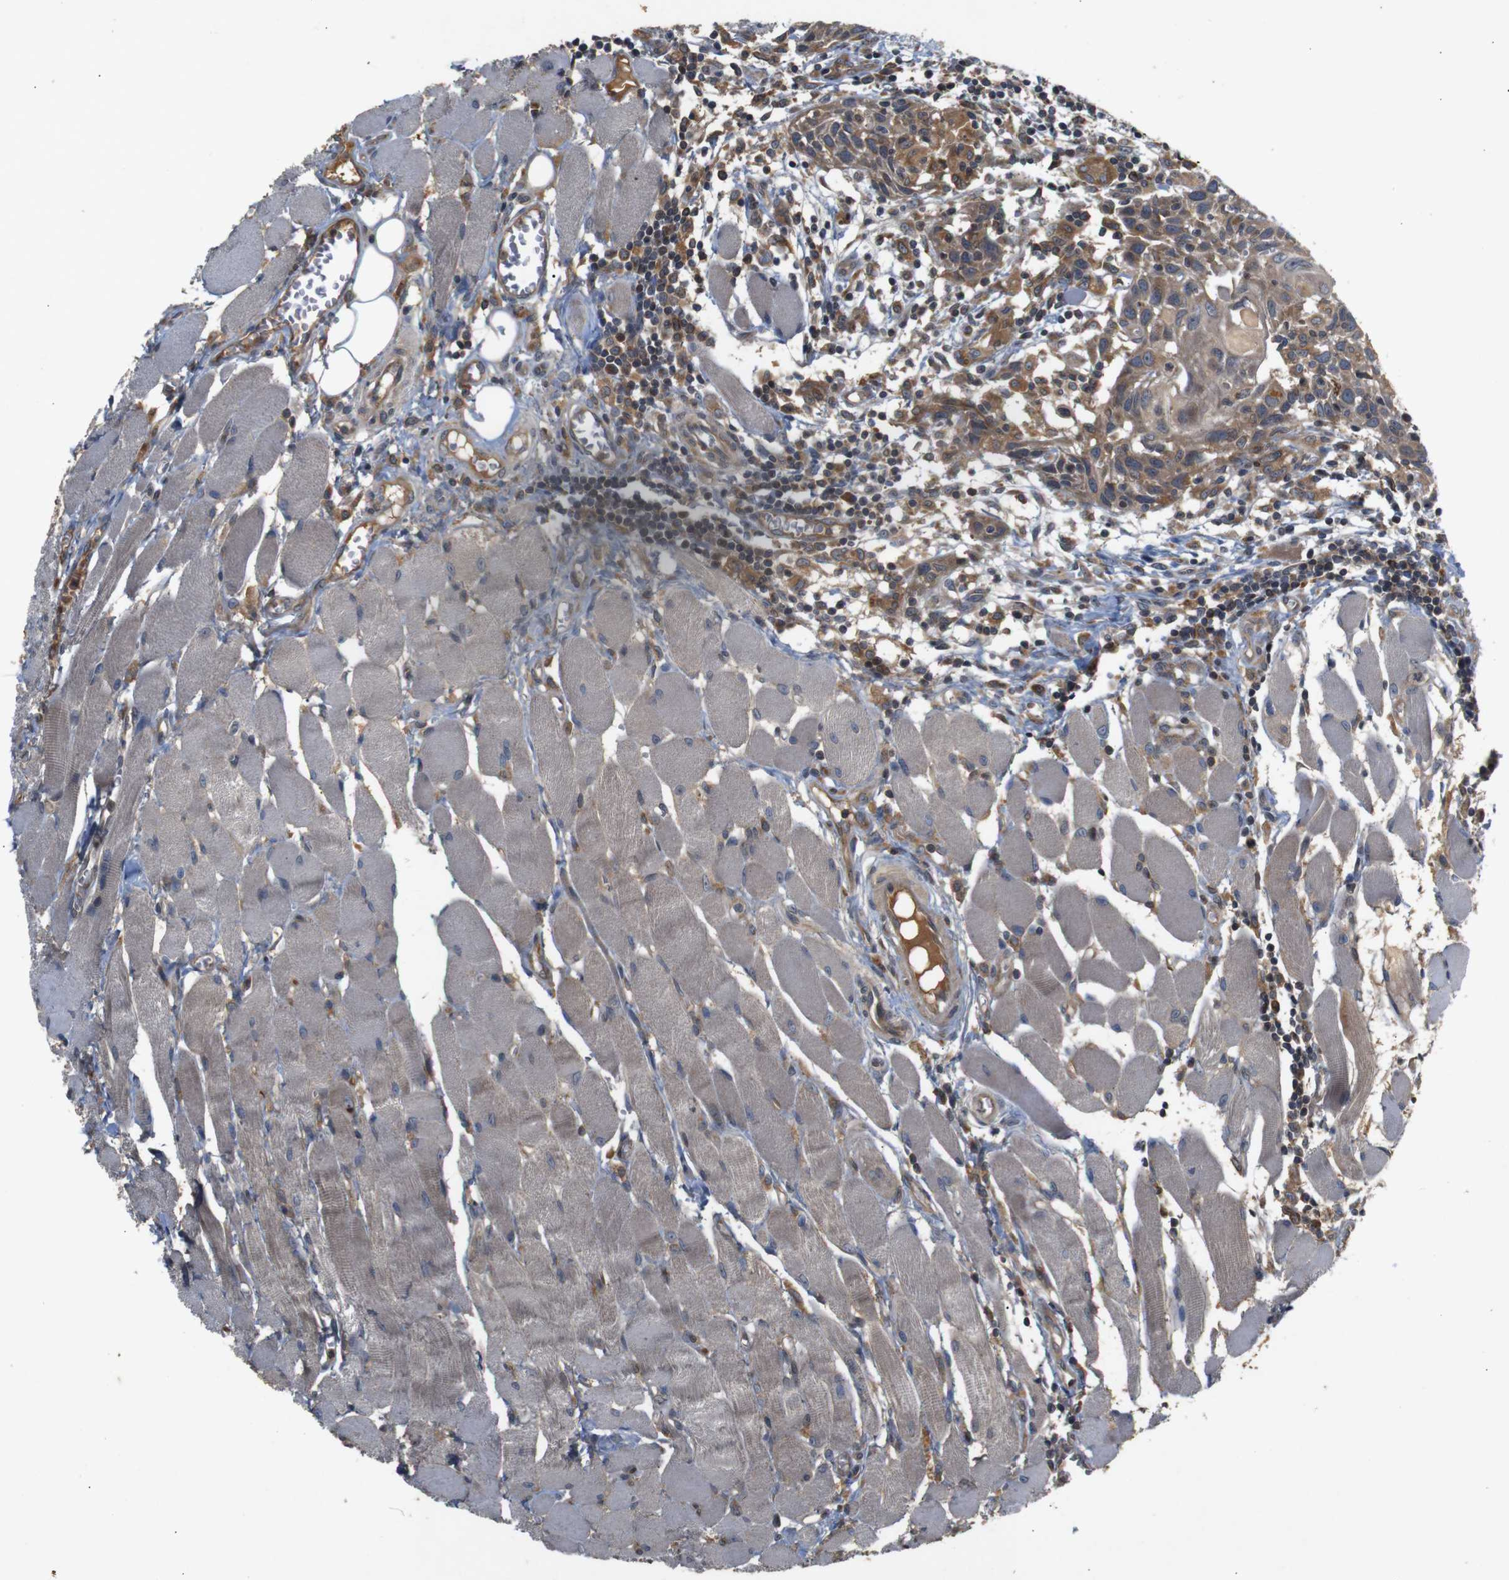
{"staining": {"intensity": "moderate", "quantity": ">75%", "location": "cytoplasmic/membranous"}, "tissue": "head and neck cancer", "cell_type": "Tumor cells", "image_type": "cancer", "snomed": [{"axis": "morphology", "description": "Squamous cell carcinoma, NOS"}, {"axis": "topography", "description": "Oral tissue"}, {"axis": "topography", "description": "Head-Neck"}], "caption": "IHC of head and neck cancer (squamous cell carcinoma) demonstrates medium levels of moderate cytoplasmic/membranous positivity in approximately >75% of tumor cells. (IHC, brightfield microscopy, high magnification).", "gene": "PTPN1", "patient": {"sex": "female", "age": 50}}